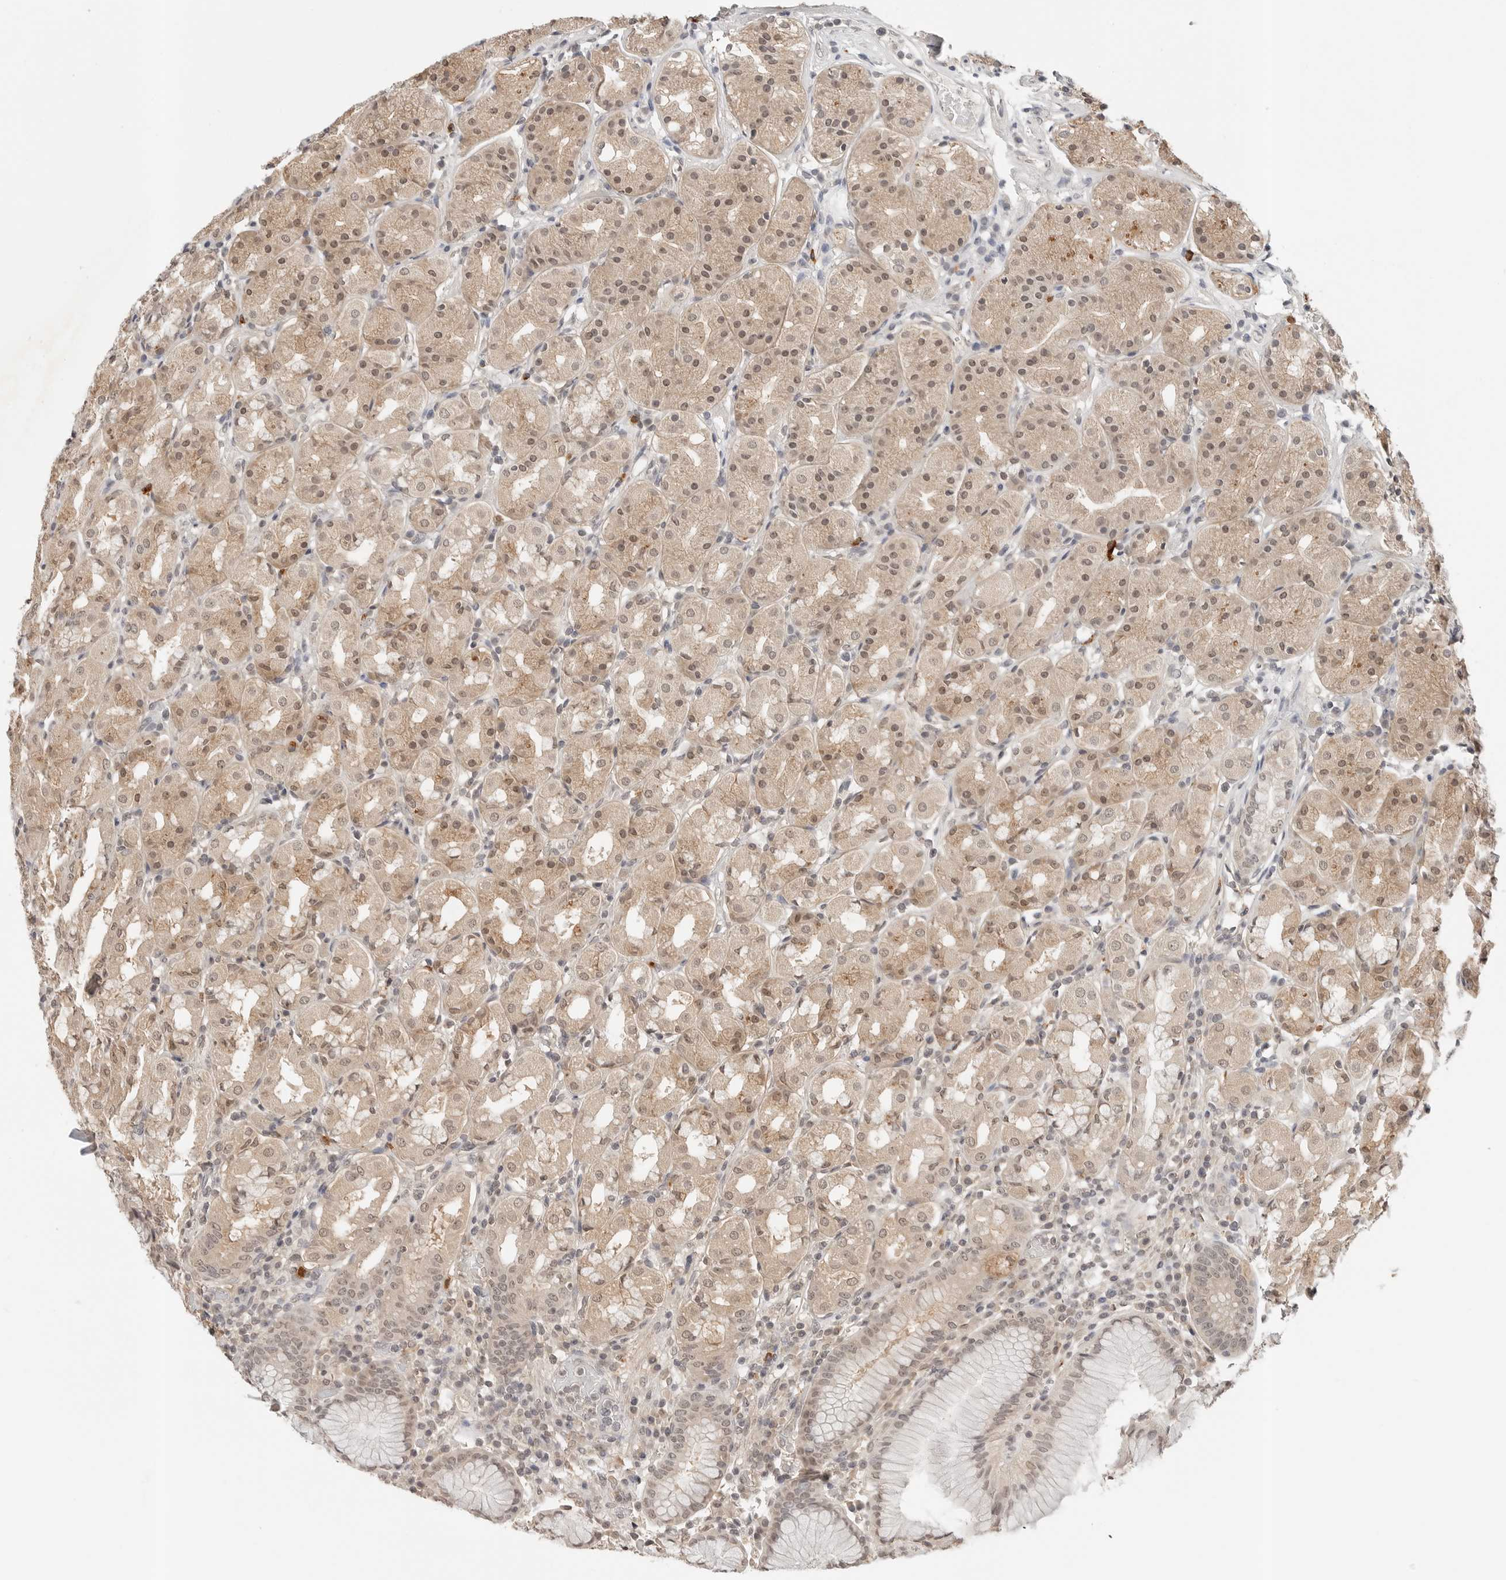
{"staining": {"intensity": "moderate", "quantity": "<25%", "location": "cytoplasmic/membranous,nuclear"}, "tissue": "stomach", "cell_type": "Glandular cells", "image_type": "normal", "snomed": [{"axis": "morphology", "description": "Normal tissue, NOS"}, {"axis": "topography", "description": "Stomach, lower"}], "caption": "A histopathology image of human stomach stained for a protein shows moderate cytoplasmic/membranous,nuclear brown staining in glandular cells.", "gene": "IL24", "patient": {"sex": "female", "age": 56}}